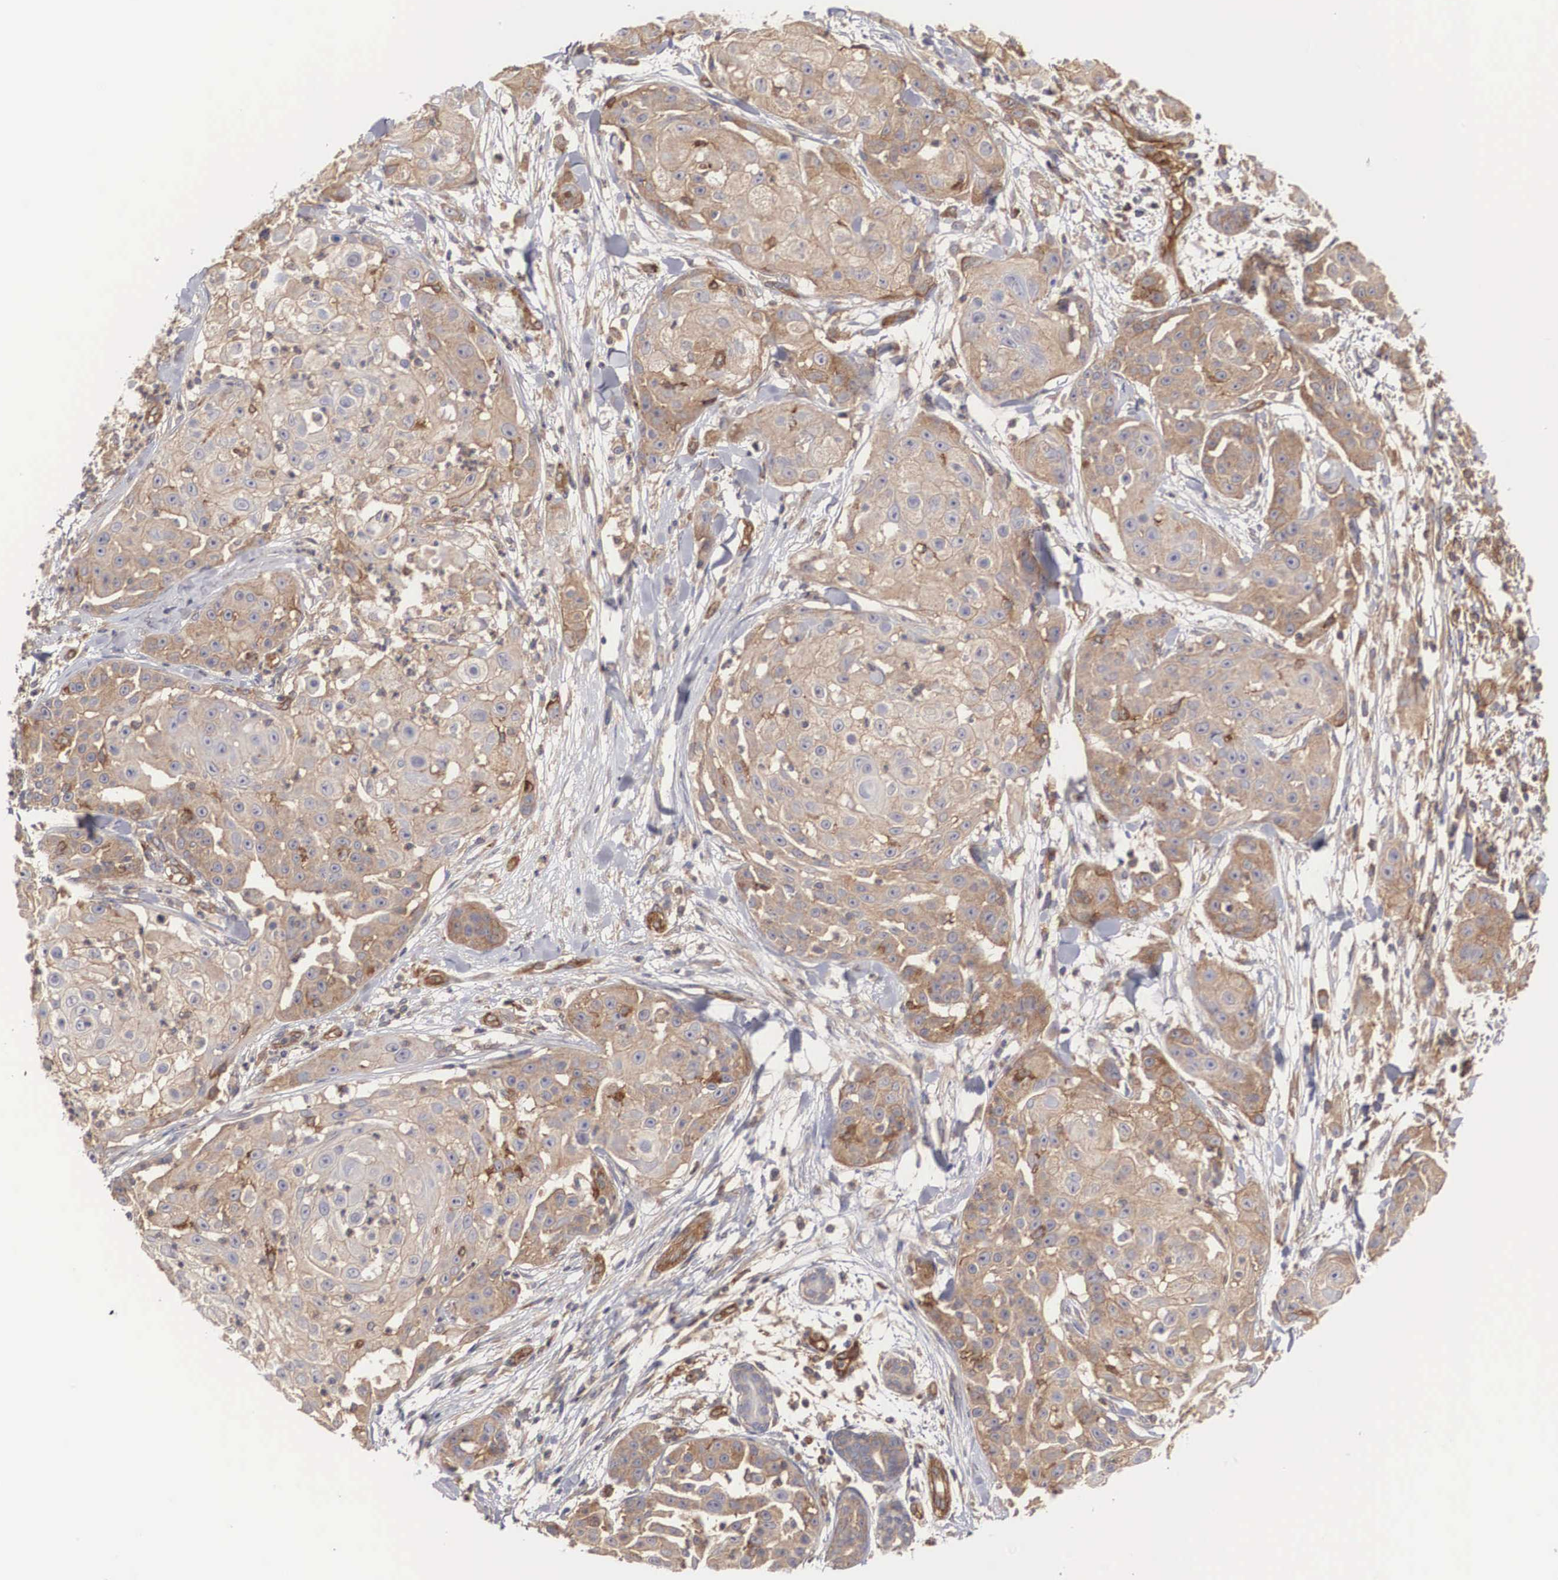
{"staining": {"intensity": "moderate", "quantity": ">75%", "location": "cytoplasmic/membranous"}, "tissue": "skin cancer", "cell_type": "Tumor cells", "image_type": "cancer", "snomed": [{"axis": "morphology", "description": "Squamous cell carcinoma, NOS"}, {"axis": "topography", "description": "Skin"}], "caption": "This photomicrograph displays immunohistochemistry staining of human squamous cell carcinoma (skin), with medium moderate cytoplasmic/membranous expression in about >75% of tumor cells.", "gene": "ARMCX4", "patient": {"sex": "female", "age": 57}}